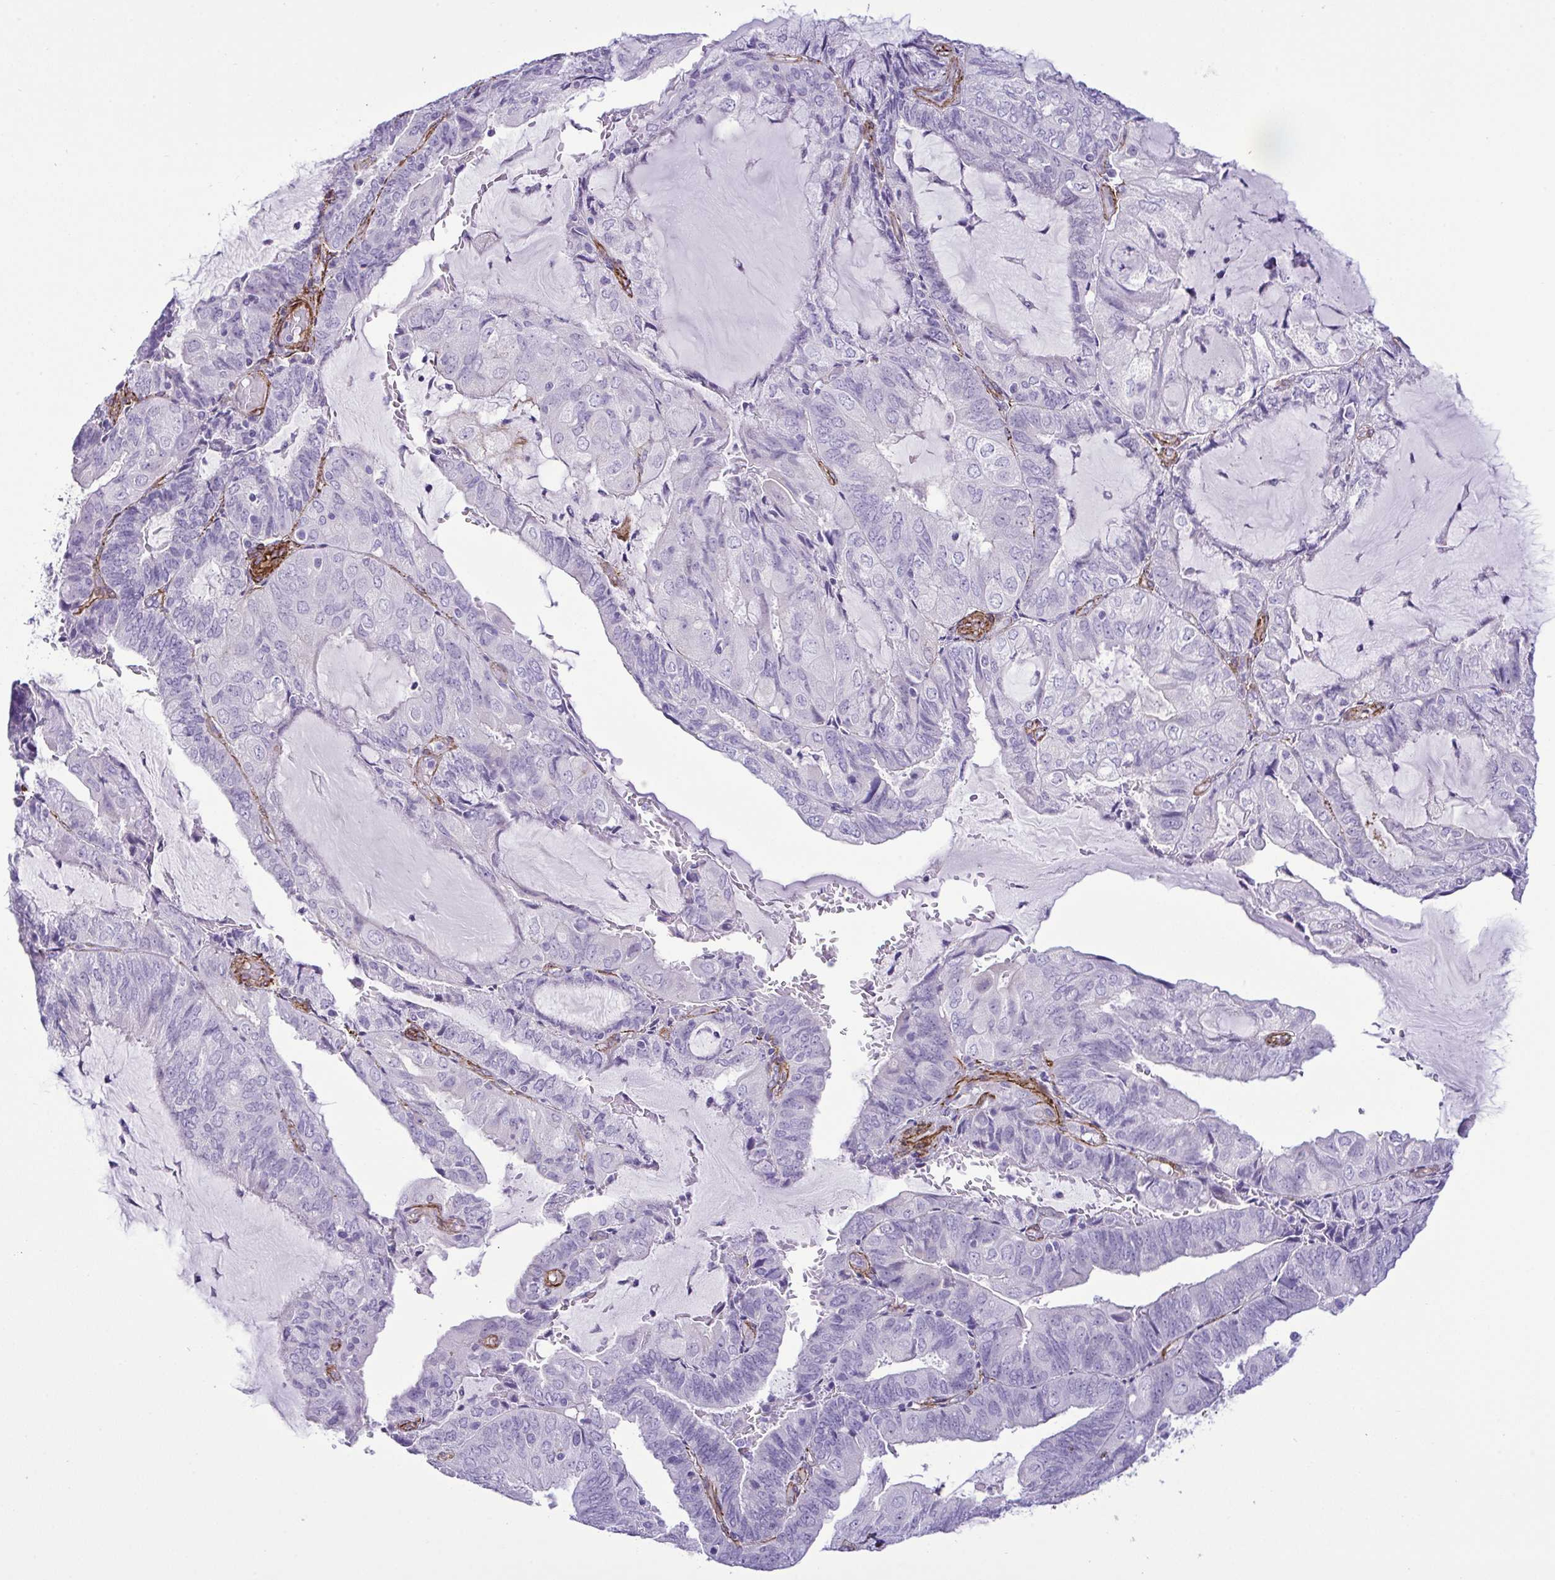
{"staining": {"intensity": "negative", "quantity": "none", "location": "none"}, "tissue": "endometrial cancer", "cell_type": "Tumor cells", "image_type": "cancer", "snomed": [{"axis": "morphology", "description": "Adenocarcinoma, NOS"}, {"axis": "topography", "description": "Endometrium"}], "caption": "Endometrial cancer (adenocarcinoma) was stained to show a protein in brown. There is no significant expression in tumor cells.", "gene": "SYNPO2L", "patient": {"sex": "female", "age": 81}}